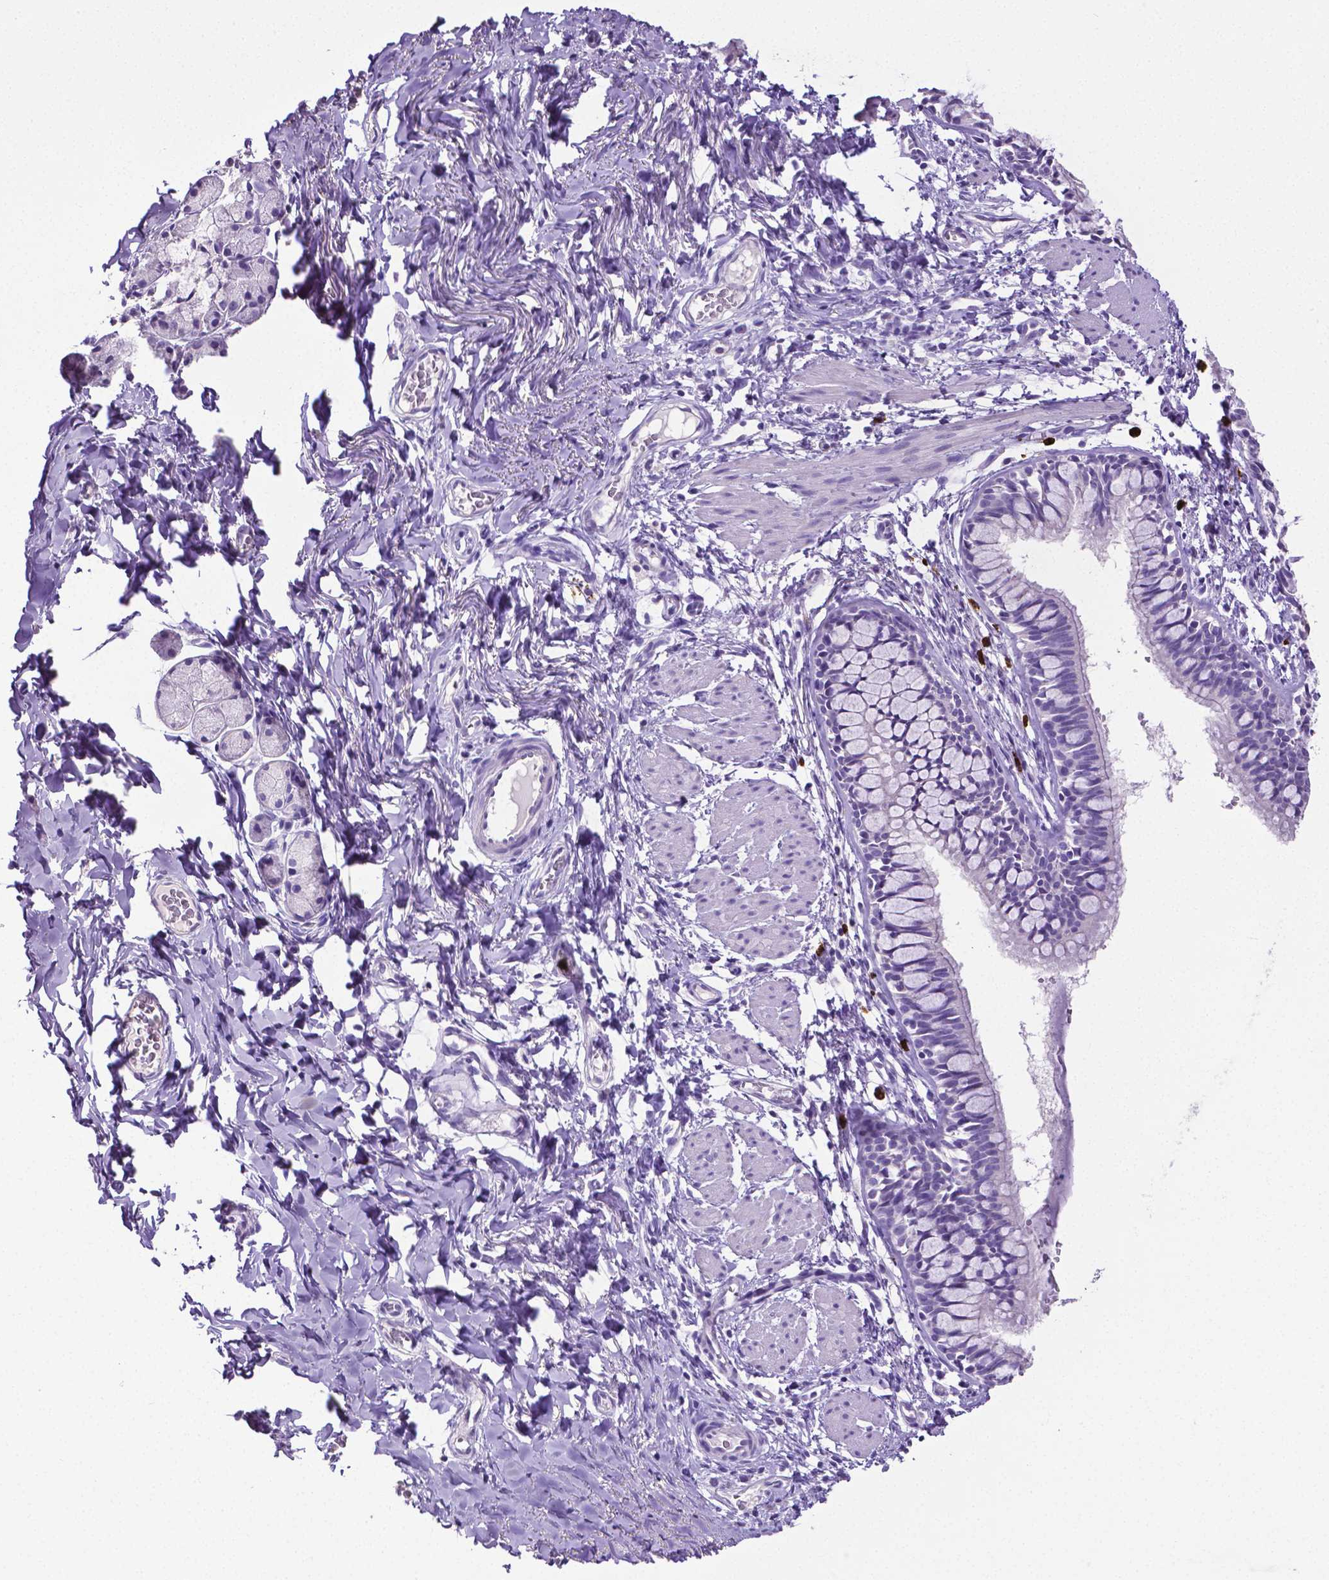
{"staining": {"intensity": "negative", "quantity": "none", "location": "none"}, "tissue": "bronchus", "cell_type": "Respiratory epithelial cells", "image_type": "normal", "snomed": [{"axis": "morphology", "description": "Normal tissue, NOS"}, {"axis": "topography", "description": "Bronchus"}], "caption": "Bronchus was stained to show a protein in brown. There is no significant expression in respiratory epithelial cells. (DAB (3,3'-diaminobenzidine) IHC visualized using brightfield microscopy, high magnification).", "gene": "MMP9", "patient": {"sex": "male", "age": 1}}